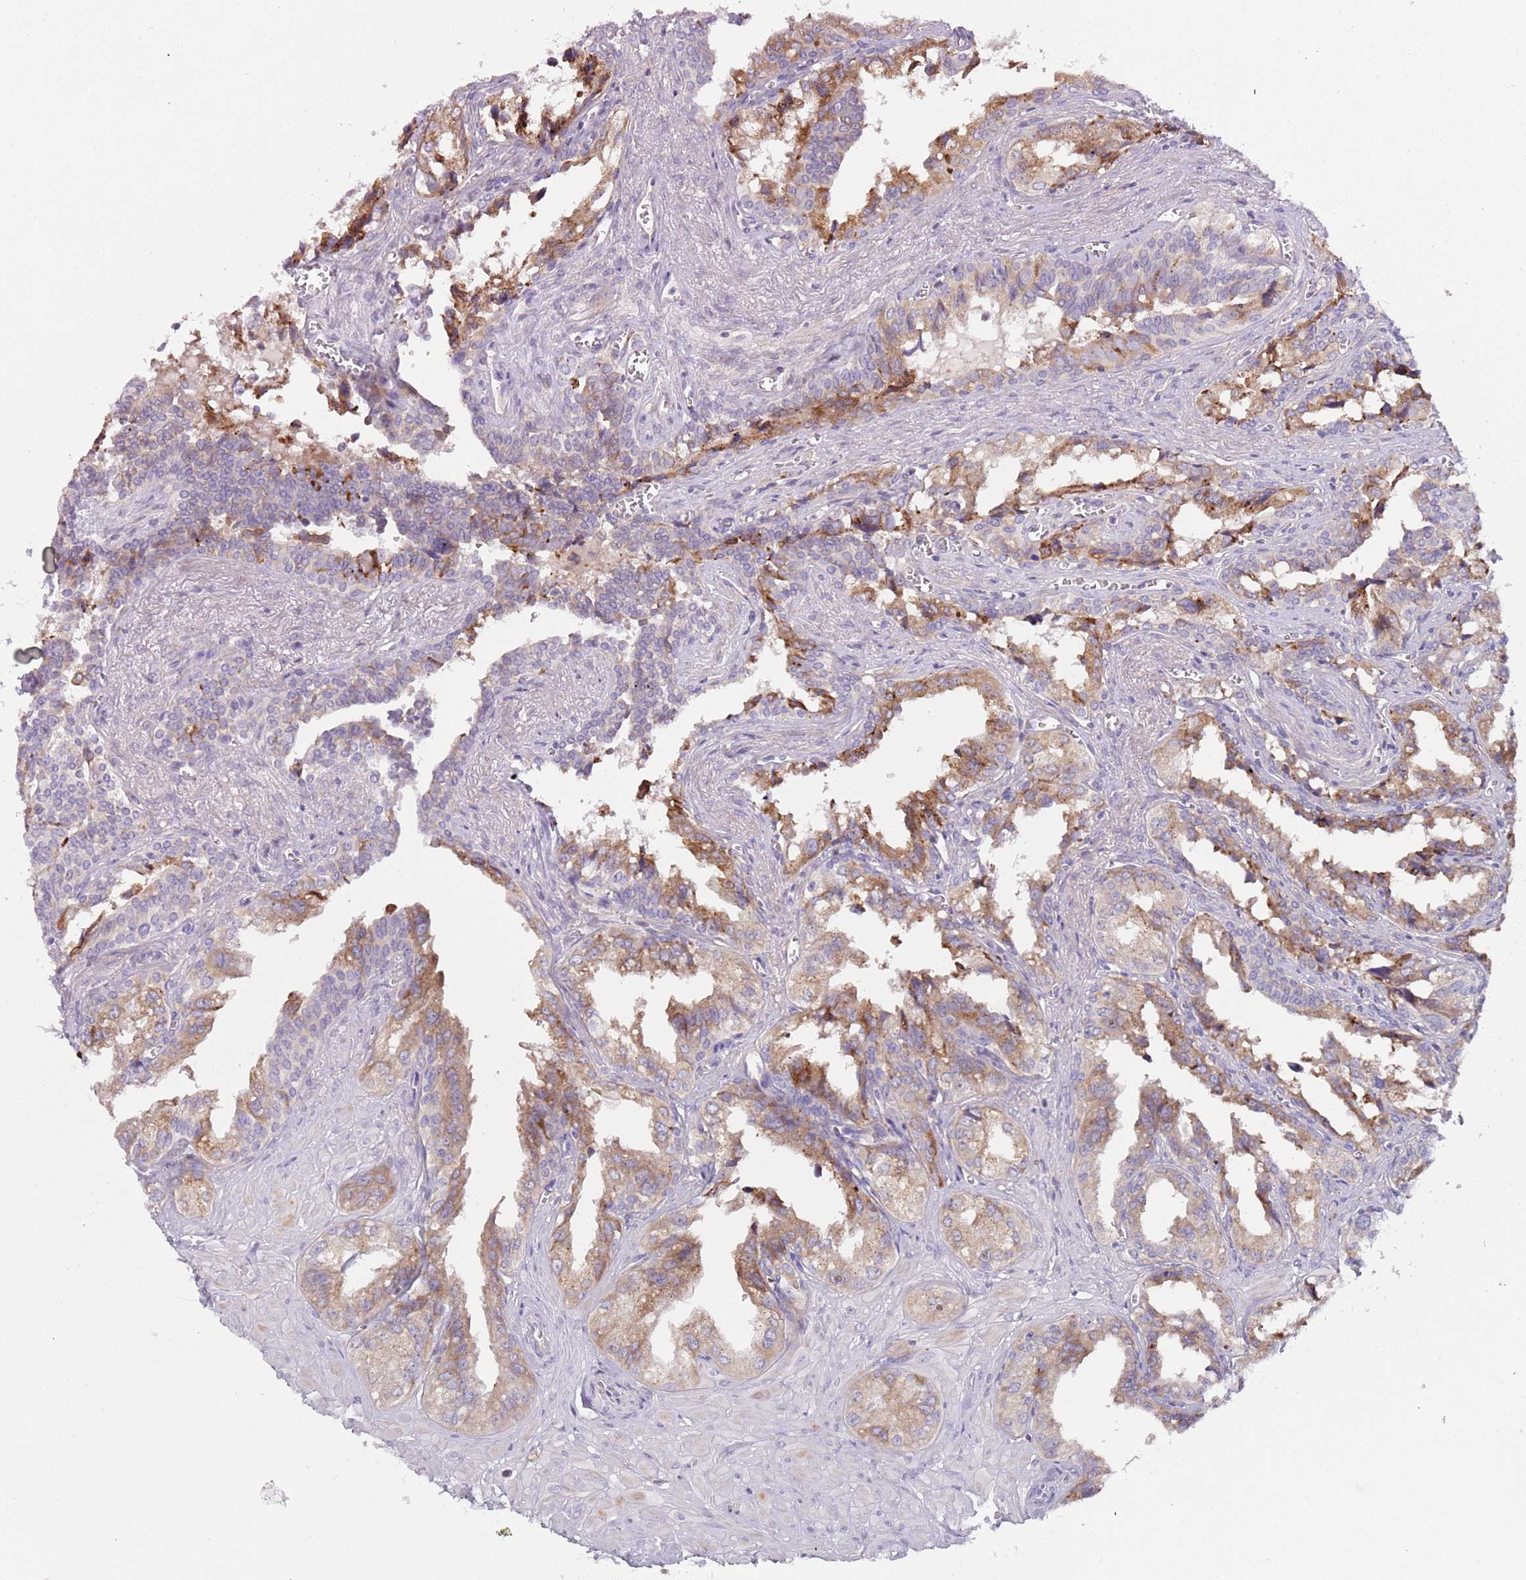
{"staining": {"intensity": "moderate", "quantity": ">75%", "location": "cytoplasmic/membranous"}, "tissue": "seminal vesicle", "cell_type": "Glandular cells", "image_type": "normal", "snomed": [{"axis": "morphology", "description": "Normal tissue, NOS"}, {"axis": "topography", "description": "Seminal veicle"}], "caption": "Seminal vesicle was stained to show a protein in brown. There is medium levels of moderate cytoplasmic/membranous staining in about >75% of glandular cells. (IHC, brightfield microscopy, high magnification).", "gene": "VWCE", "patient": {"sex": "male", "age": 67}}